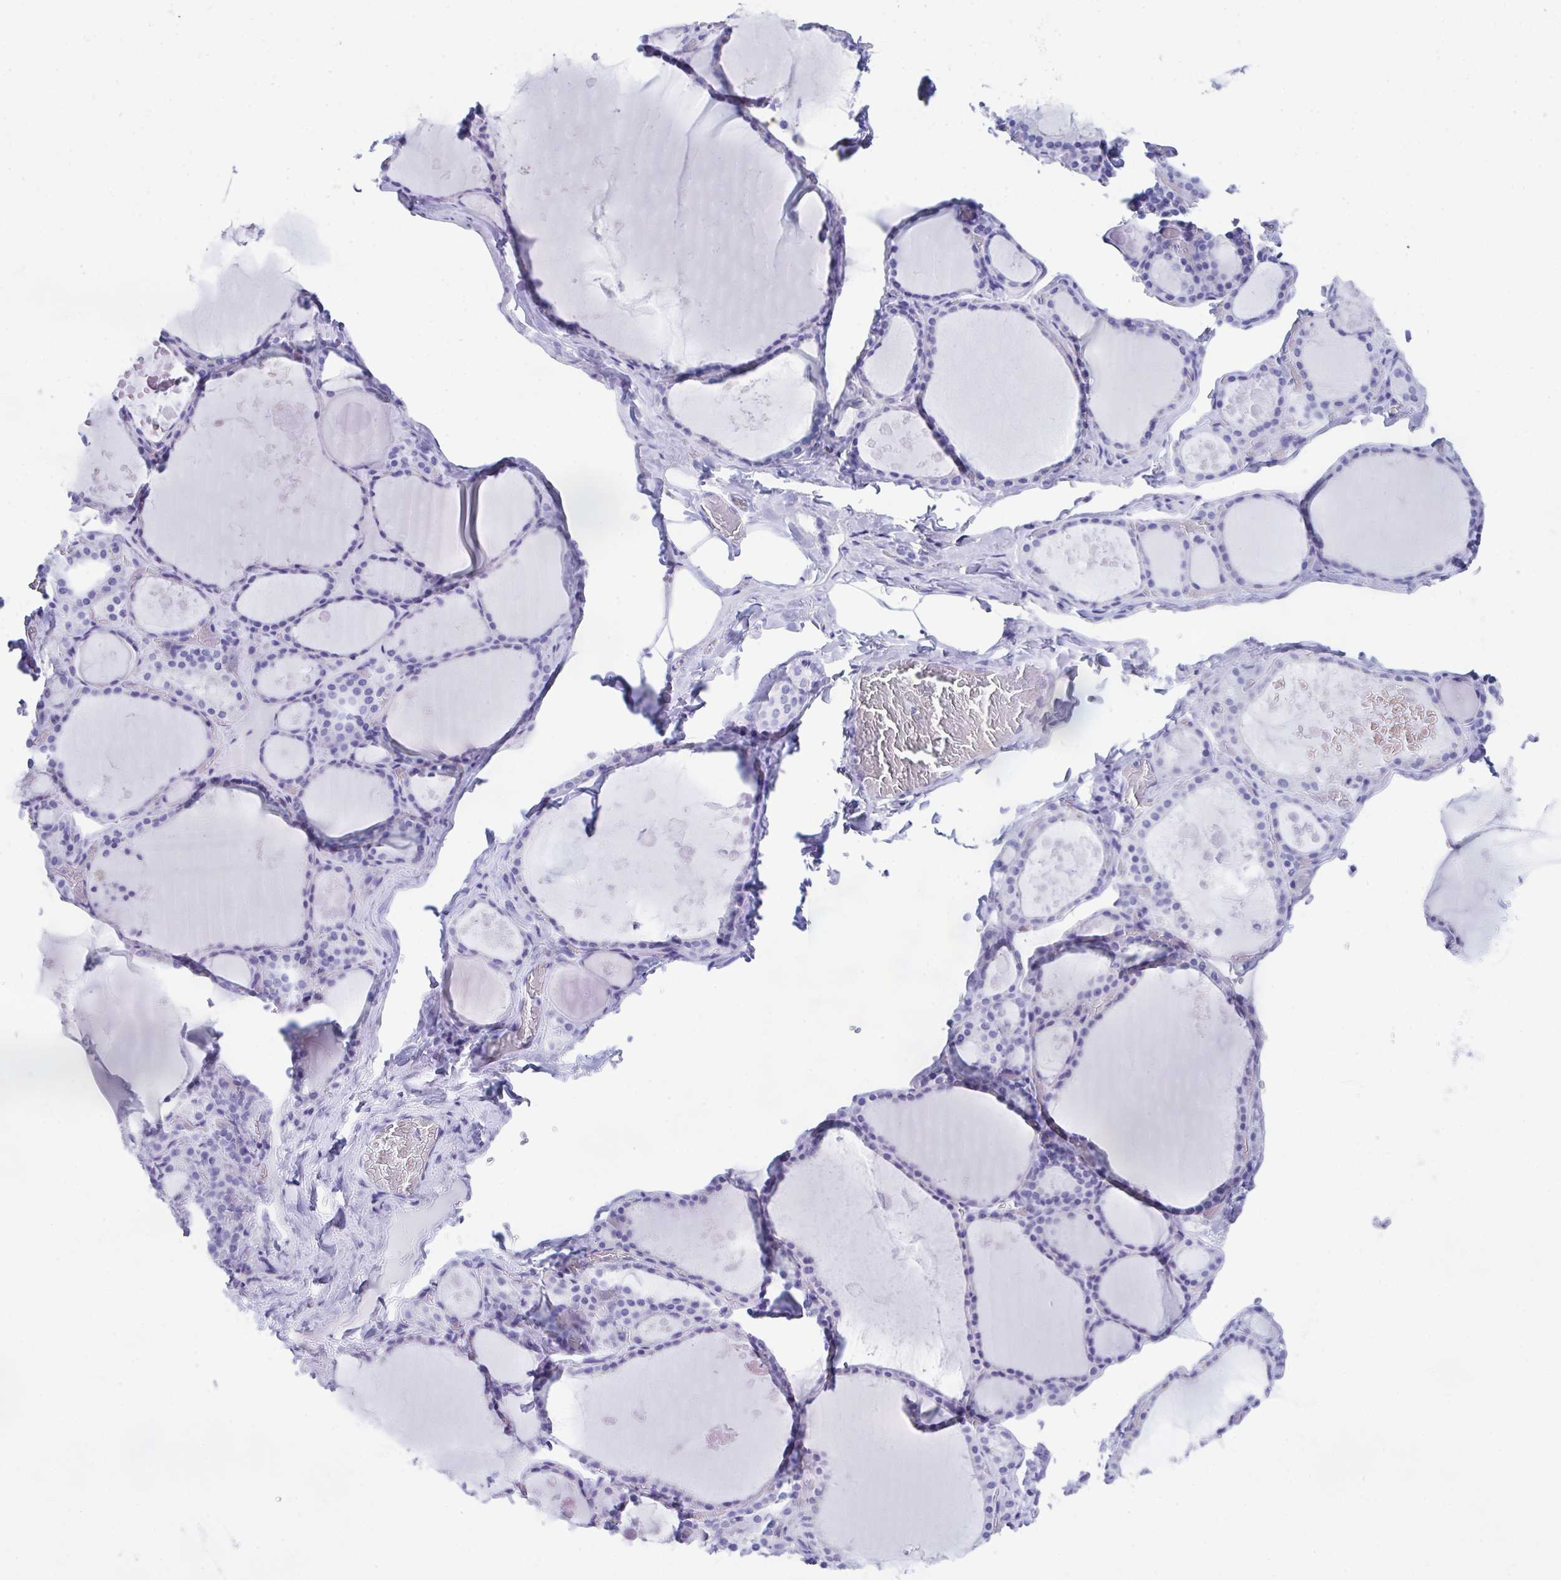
{"staining": {"intensity": "negative", "quantity": "none", "location": "none"}, "tissue": "thyroid gland", "cell_type": "Glandular cells", "image_type": "normal", "snomed": [{"axis": "morphology", "description": "Normal tissue, NOS"}, {"axis": "topography", "description": "Thyroid gland"}], "caption": "IHC histopathology image of normal thyroid gland stained for a protein (brown), which shows no staining in glandular cells. Nuclei are stained in blue.", "gene": "LGALS4", "patient": {"sex": "male", "age": 56}}